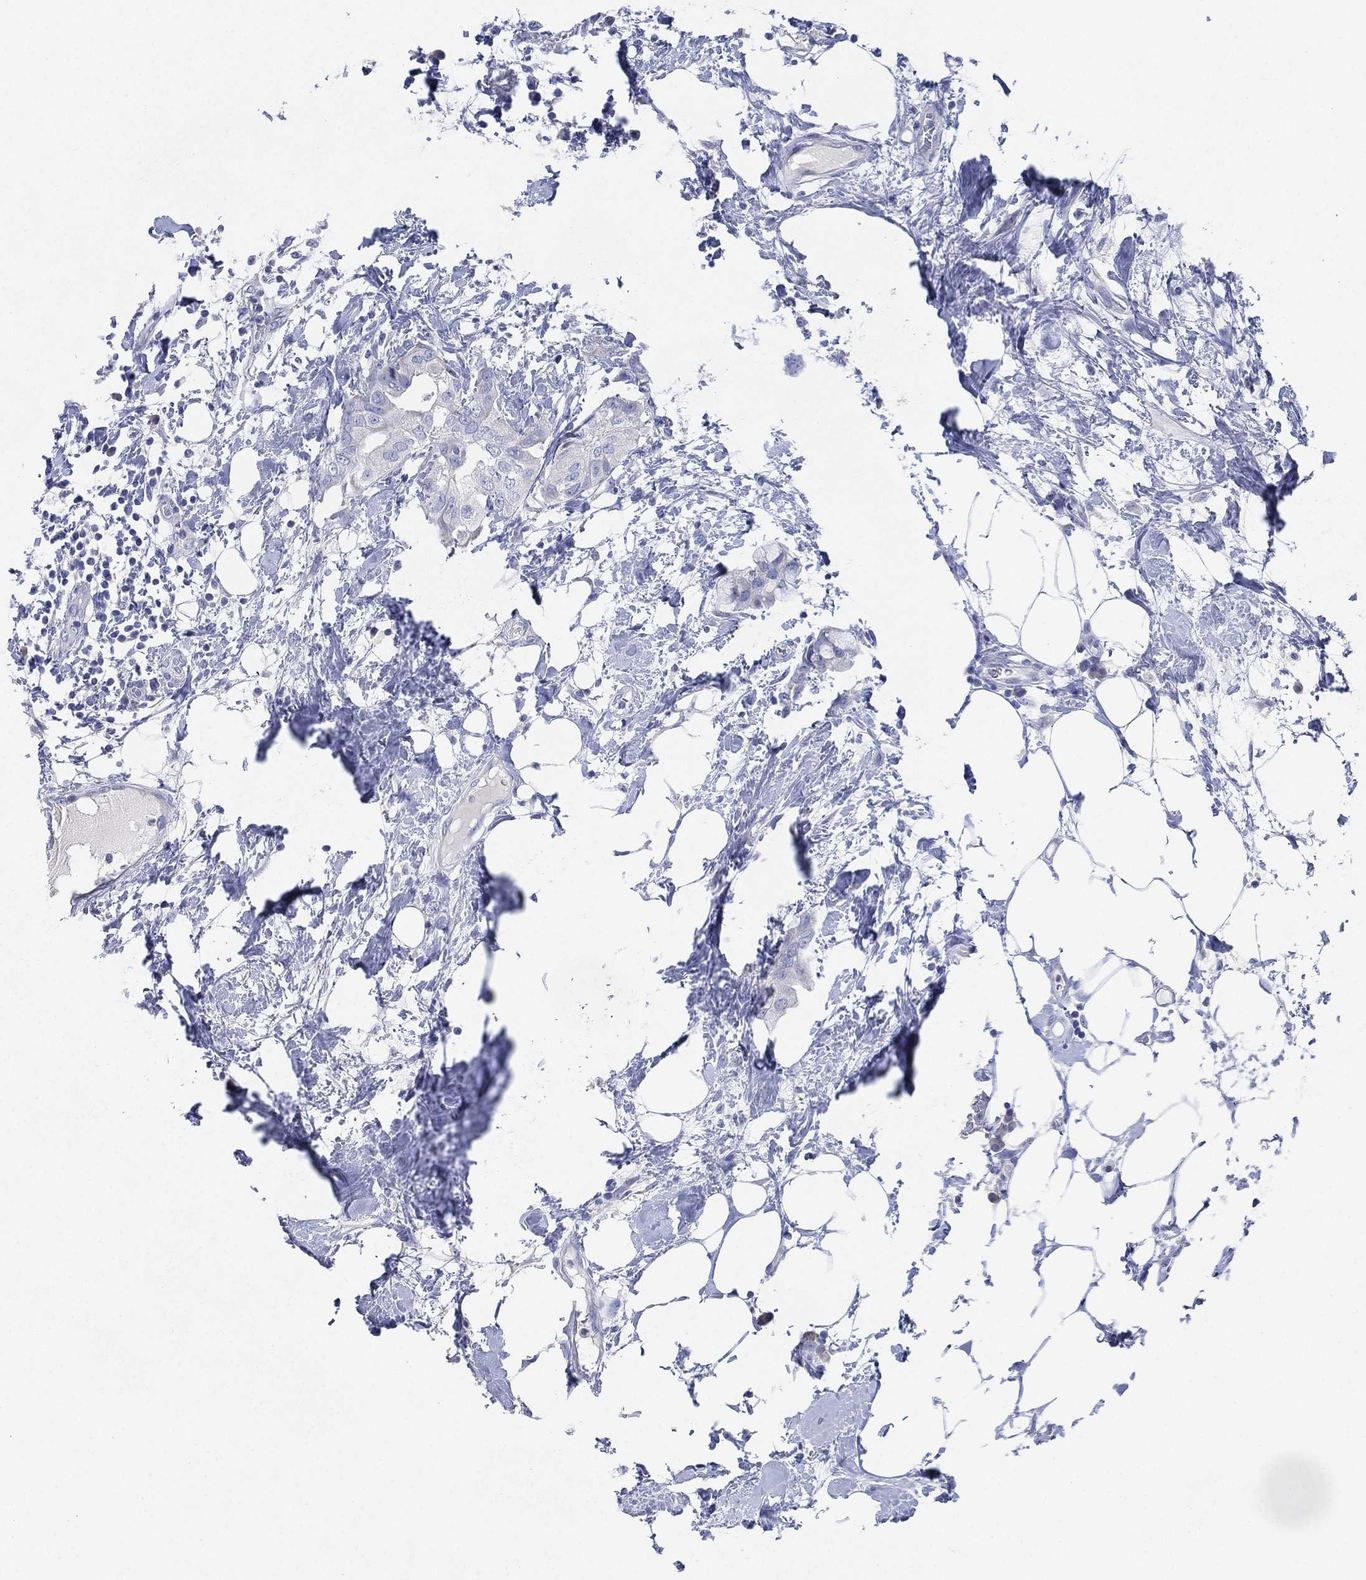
{"staining": {"intensity": "negative", "quantity": "none", "location": "none"}, "tissue": "breast cancer", "cell_type": "Tumor cells", "image_type": "cancer", "snomed": [{"axis": "morphology", "description": "Normal tissue, NOS"}, {"axis": "morphology", "description": "Duct carcinoma"}, {"axis": "topography", "description": "Breast"}], "caption": "Tumor cells are negative for brown protein staining in breast cancer.", "gene": "ADAD2", "patient": {"sex": "female", "age": 40}}